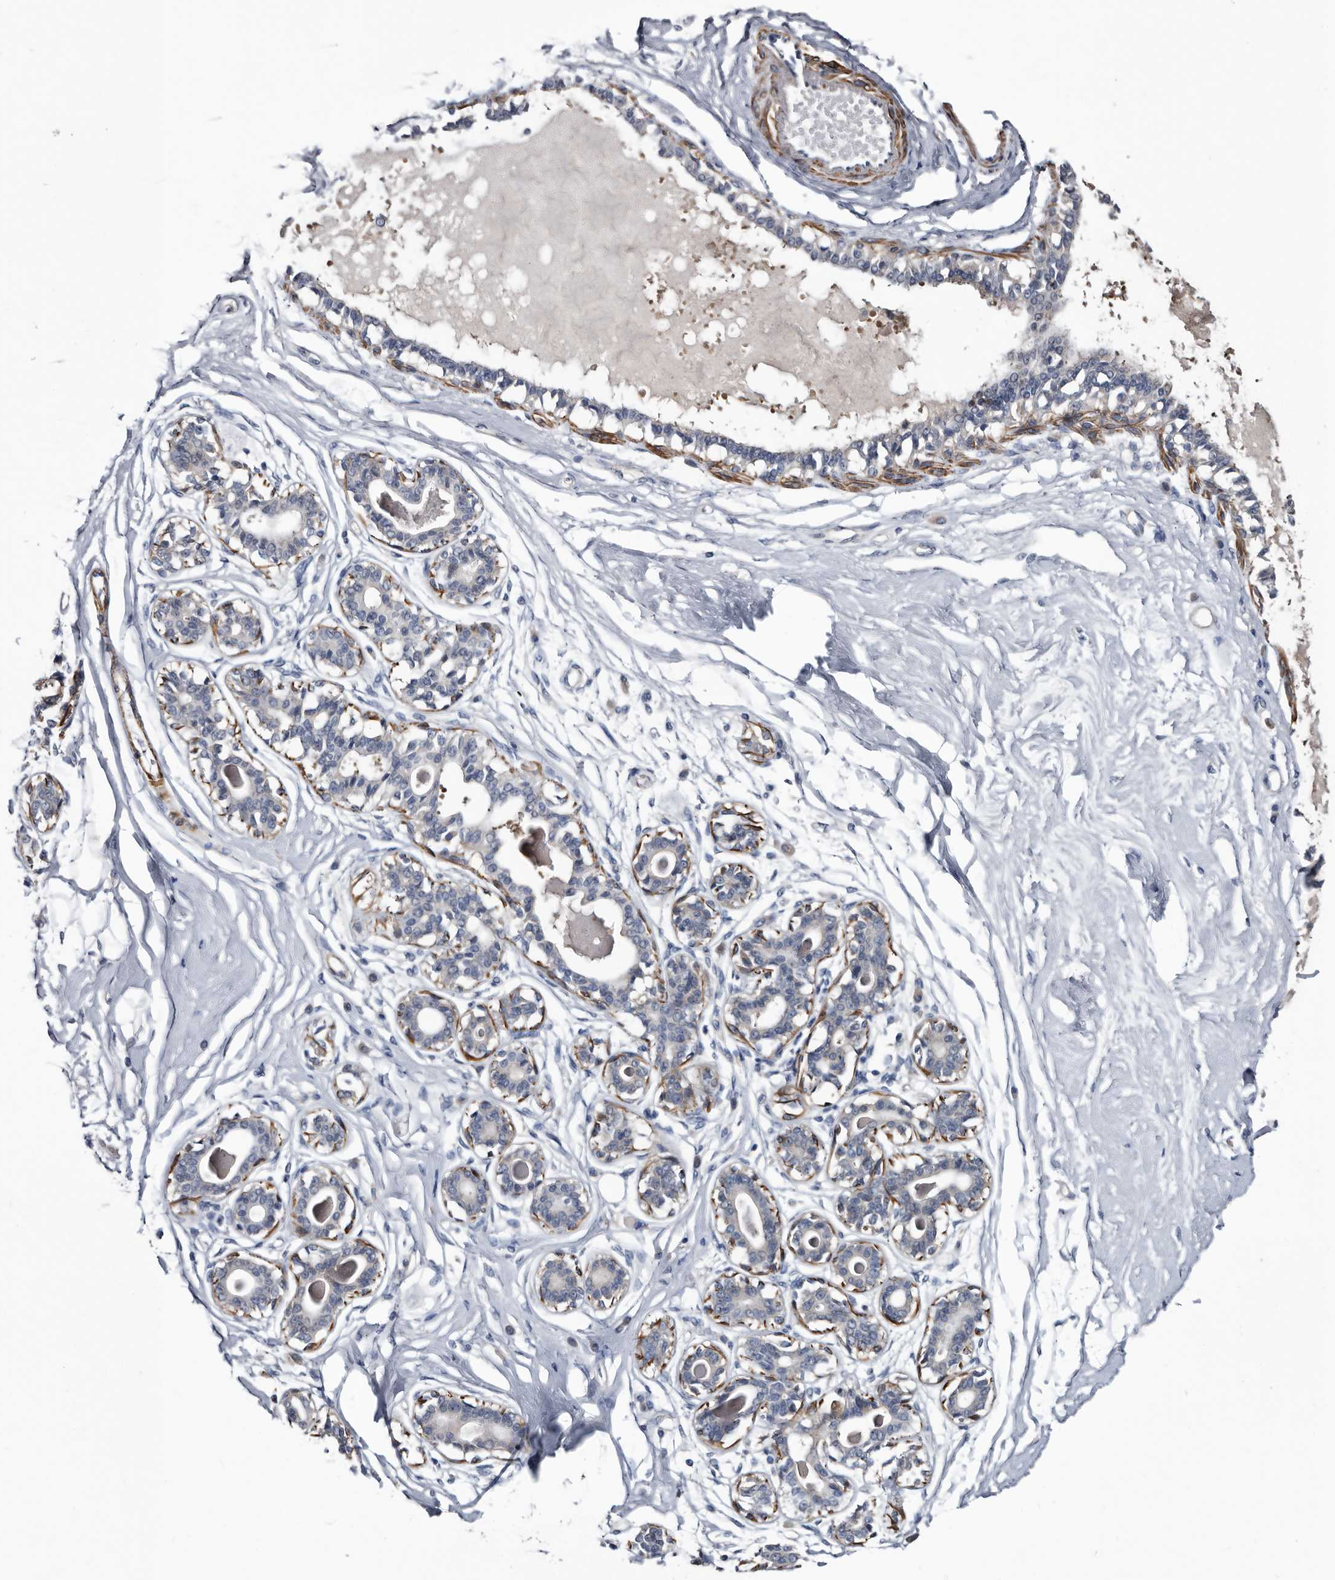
{"staining": {"intensity": "negative", "quantity": "none", "location": "none"}, "tissue": "breast", "cell_type": "Adipocytes", "image_type": "normal", "snomed": [{"axis": "morphology", "description": "Normal tissue, NOS"}, {"axis": "topography", "description": "Breast"}], "caption": "High power microscopy histopathology image of an immunohistochemistry photomicrograph of benign breast, revealing no significant expression in adipocytes. The staining was performed using DAB to visualize the protein expression in brown, while the nuclei were stained in blue with hematoxylin (Magnification: 20x).", "gene": "IARS1", "patient": {"sex": "female", "age": 45}}